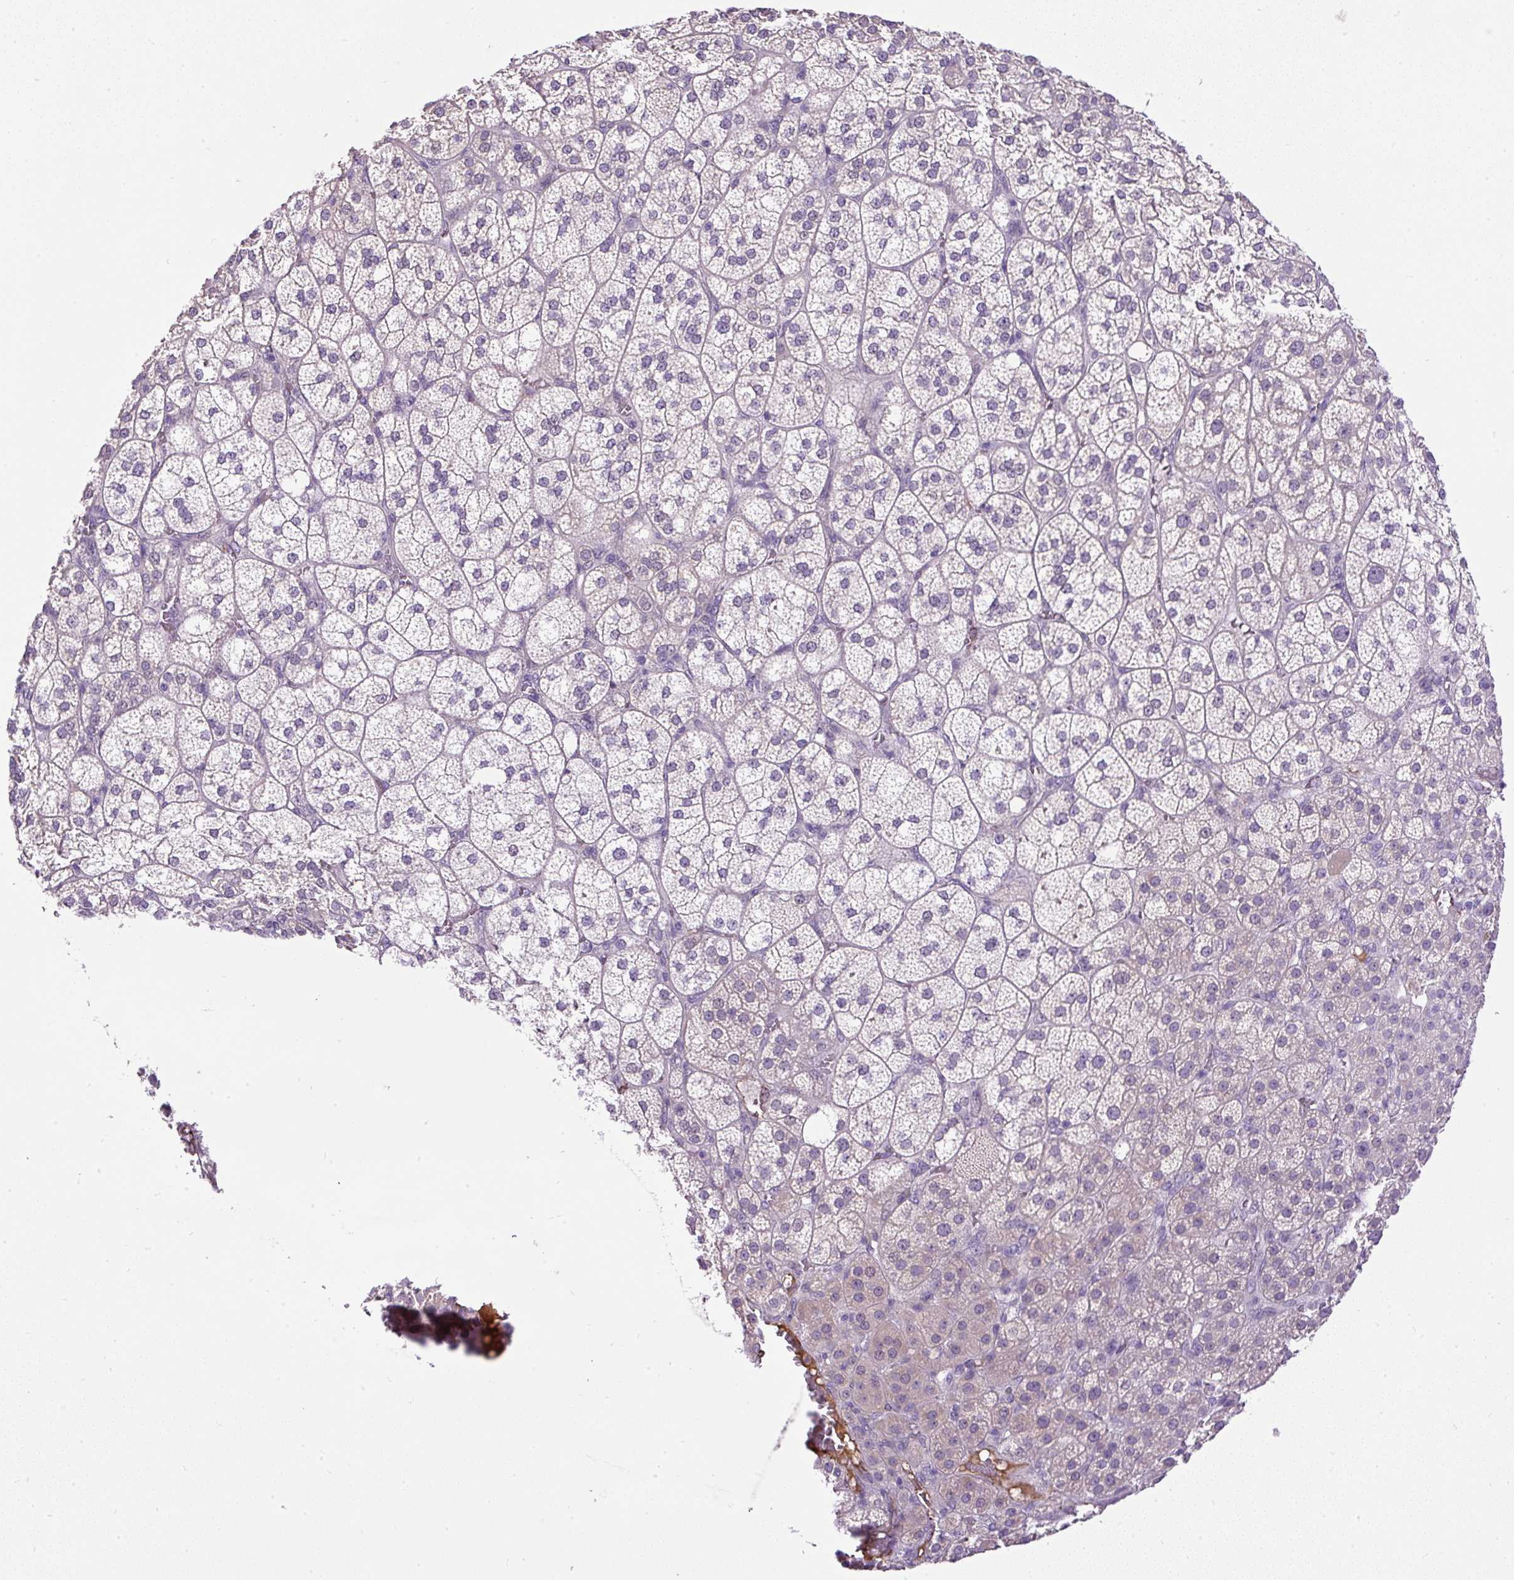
{"staining": {"intensity": "weak", "quantity": "<25%", "location": "cytoplasmic/membranous"}, "tissue": "adrenal gland", "cell_type": "Glandular cells", "image_type": "normal", "snomed": [{"axis": "morphology", "description": "Normal tissue, NOS"}, {"axis": "topography", "description": "Adrenal gland"}], "caption": "IHC micrograph of unremarkable adrenal gland: adrenal gland stained with DAB (3,3'-diaminobenzidine) demonstrates no significant protein expression in glandular cells.", "gene": "LEFTY1", "patient": {"sex": "female", "age": 60}}